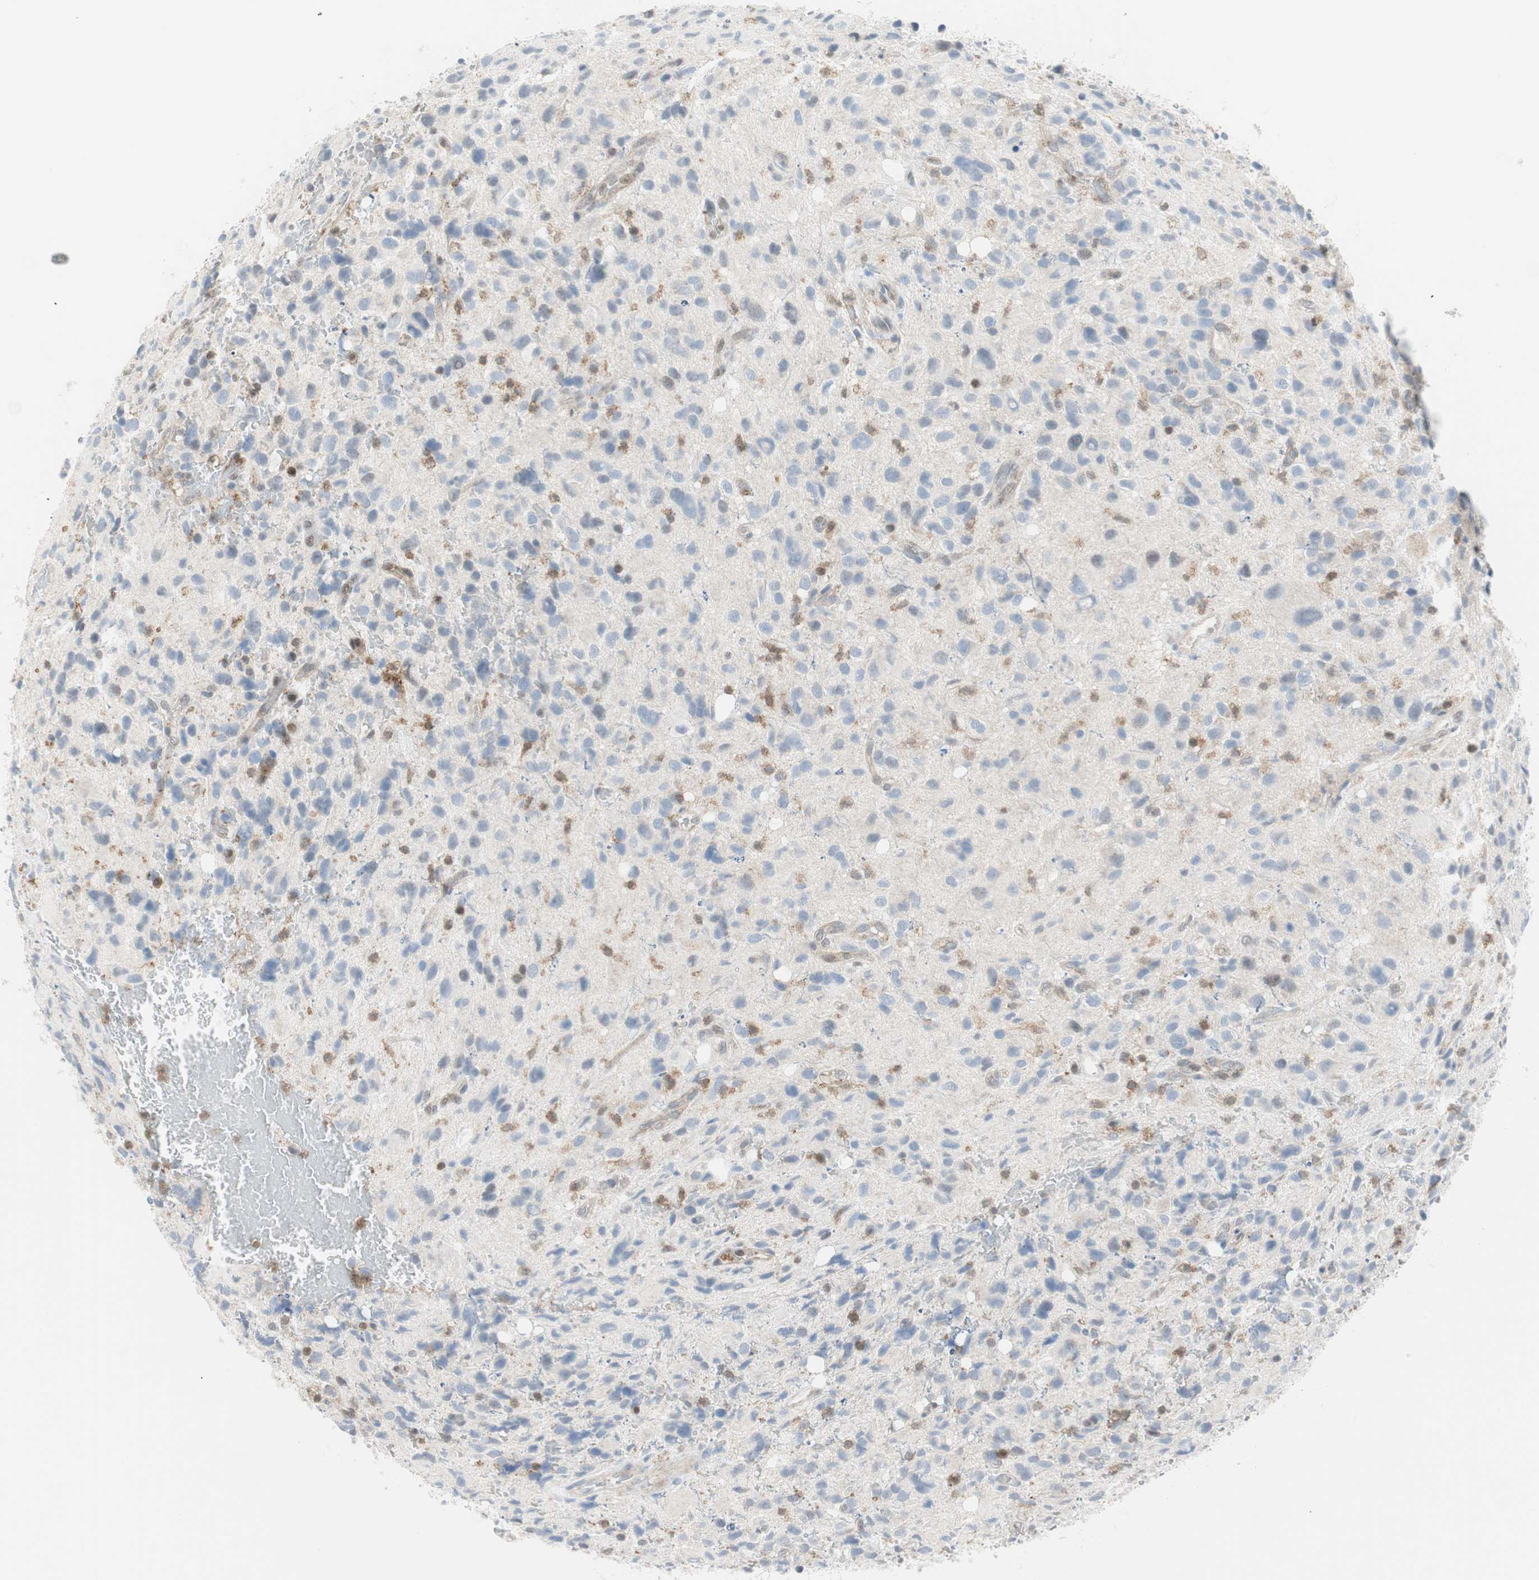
{"staining": {"intensity": "moderate", "quantity": "<25%", "location": "cytoplasmic/membranous"}, "tissue": "glioma", "cell_type": "Tumor cells", "image_type": "cancer", "snomed": [{"axis": "morphology", "description": "Glioma, malignant, High grade"}, {"axis": "topography", "description": "Brain"}], "caption": "Immunohistochemical staining of human high-grade glioma (malignant) demonstrates low levels of moderate cytoplasmic/membranous protein positivity in approximately <25% of tumor cells.", "gene": "PPP1CA", "patient": {"sex": "male", "age": 48}}